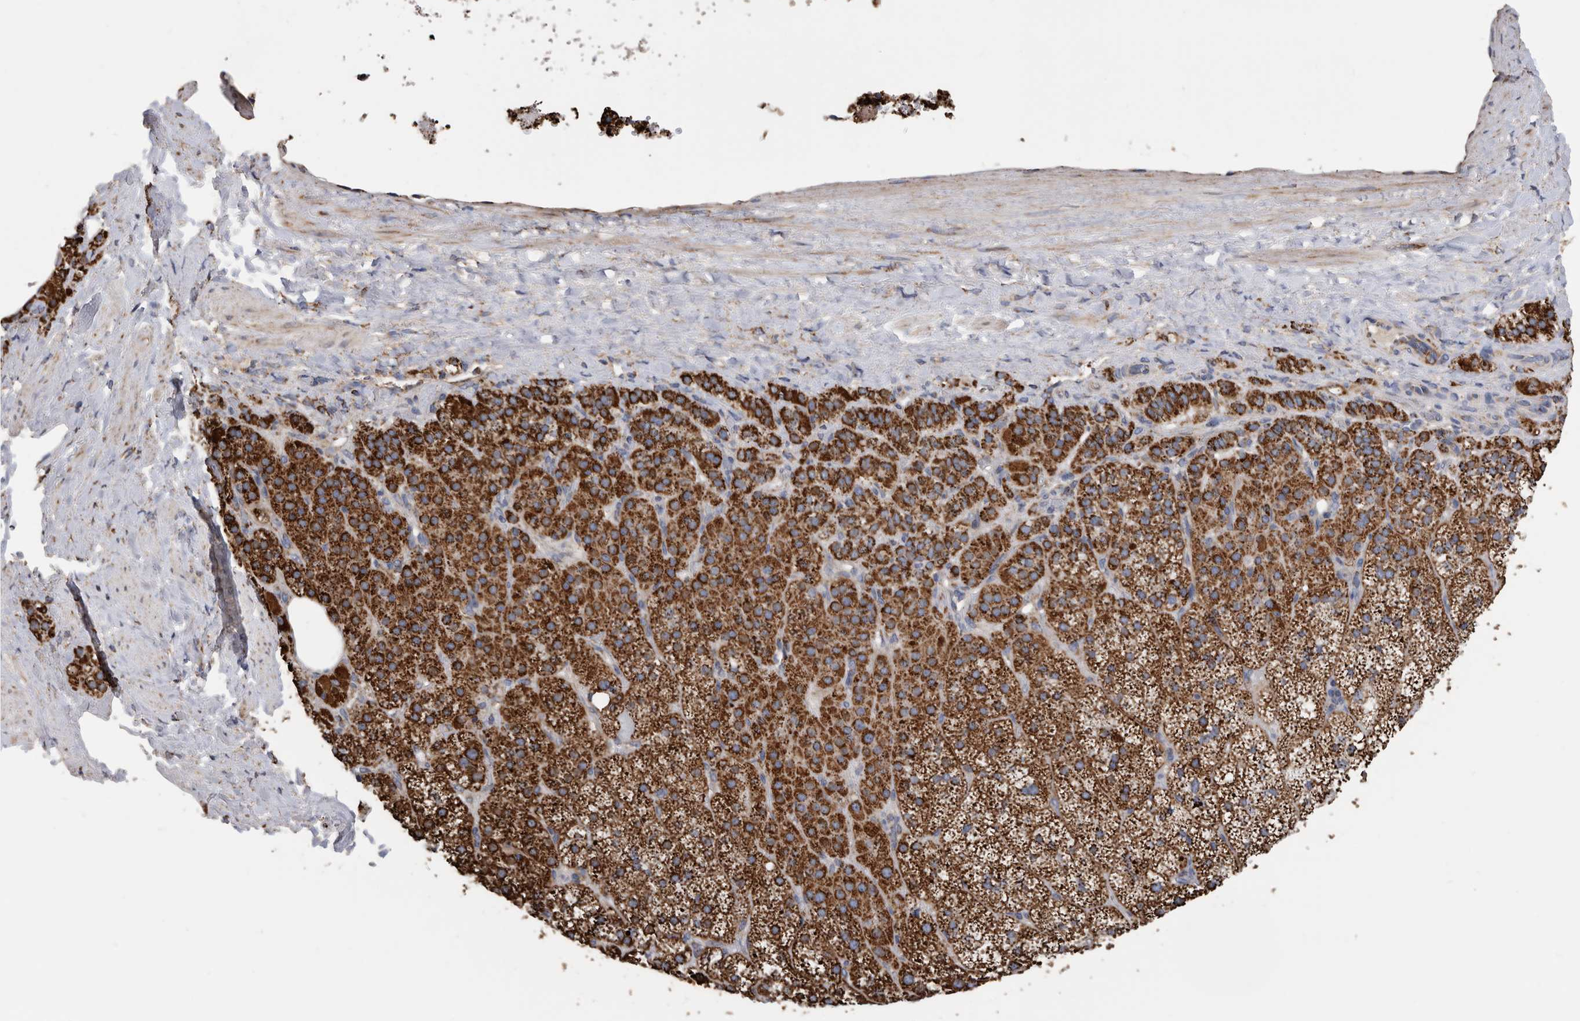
{"staining": {"intensity": "strong", "quantity": ">75%", "location": "cytoplasmic/membranous"}, "tissue": "adrenal gland", "cell_type": "Glandular cells", "image_type": "normal", "snomed": [{"axis": "morphology", "description": "Normal tissue, NOS"}, {"axis": "topography", "description": "Adrenal gland"}], "caption": "Brown immunohistochemical staining in benign adrenal gland displays strong cytoplasmic/membranous positivity in about >75% of glandular cells. The protein is shown in brown color, while the nuclei are stained blue.", "gene": "WFDC1", "patient": {"sex": "female", "age": 59}}